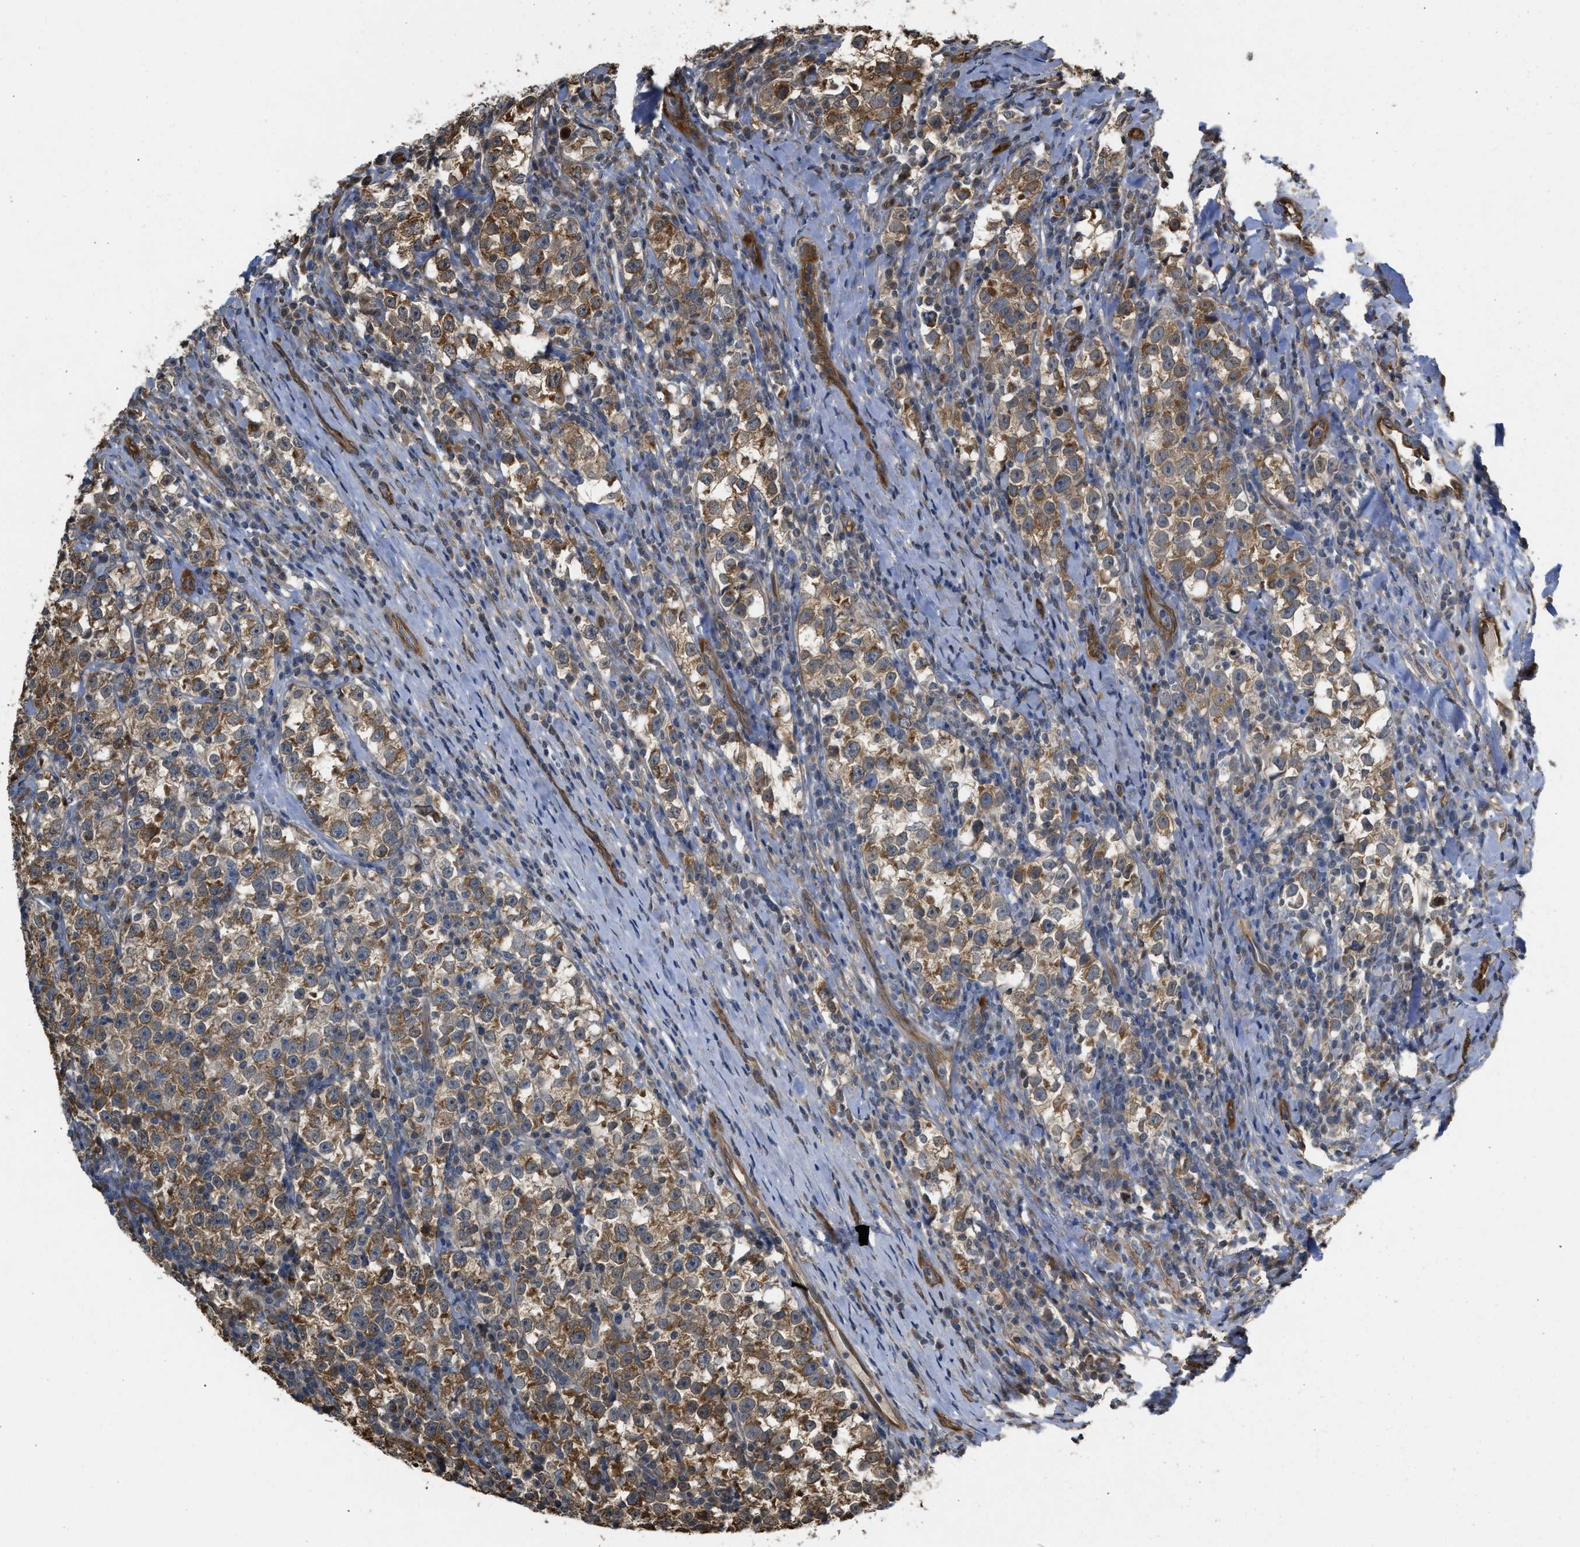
{"staining": {"intensity": "moderate", "quantity": ">75%", "location": "cytoplasmic/membranous"}, "tissue": "testis cancer", "cell_type": "Tumor cells", "image_type": "cancer", "snomed": [{"axis": "morphology", "description": "Normal tissue, NOS"}, {"axis": "morphology", "description": "Seminoma, NOS"}, {"axis": "topography", "description": "Testis"}], "caption": "Protein analysis of testis seminoma tissue reveals moderate cytoplasmic/membranous positivity in approximately >75% of tumor cells. Immunohistochemistry (ihc) stains the protein in brown and the nuclei are stained blue.", "gene": "BAG3", "patient": {"sex": "male", "age": 43}}